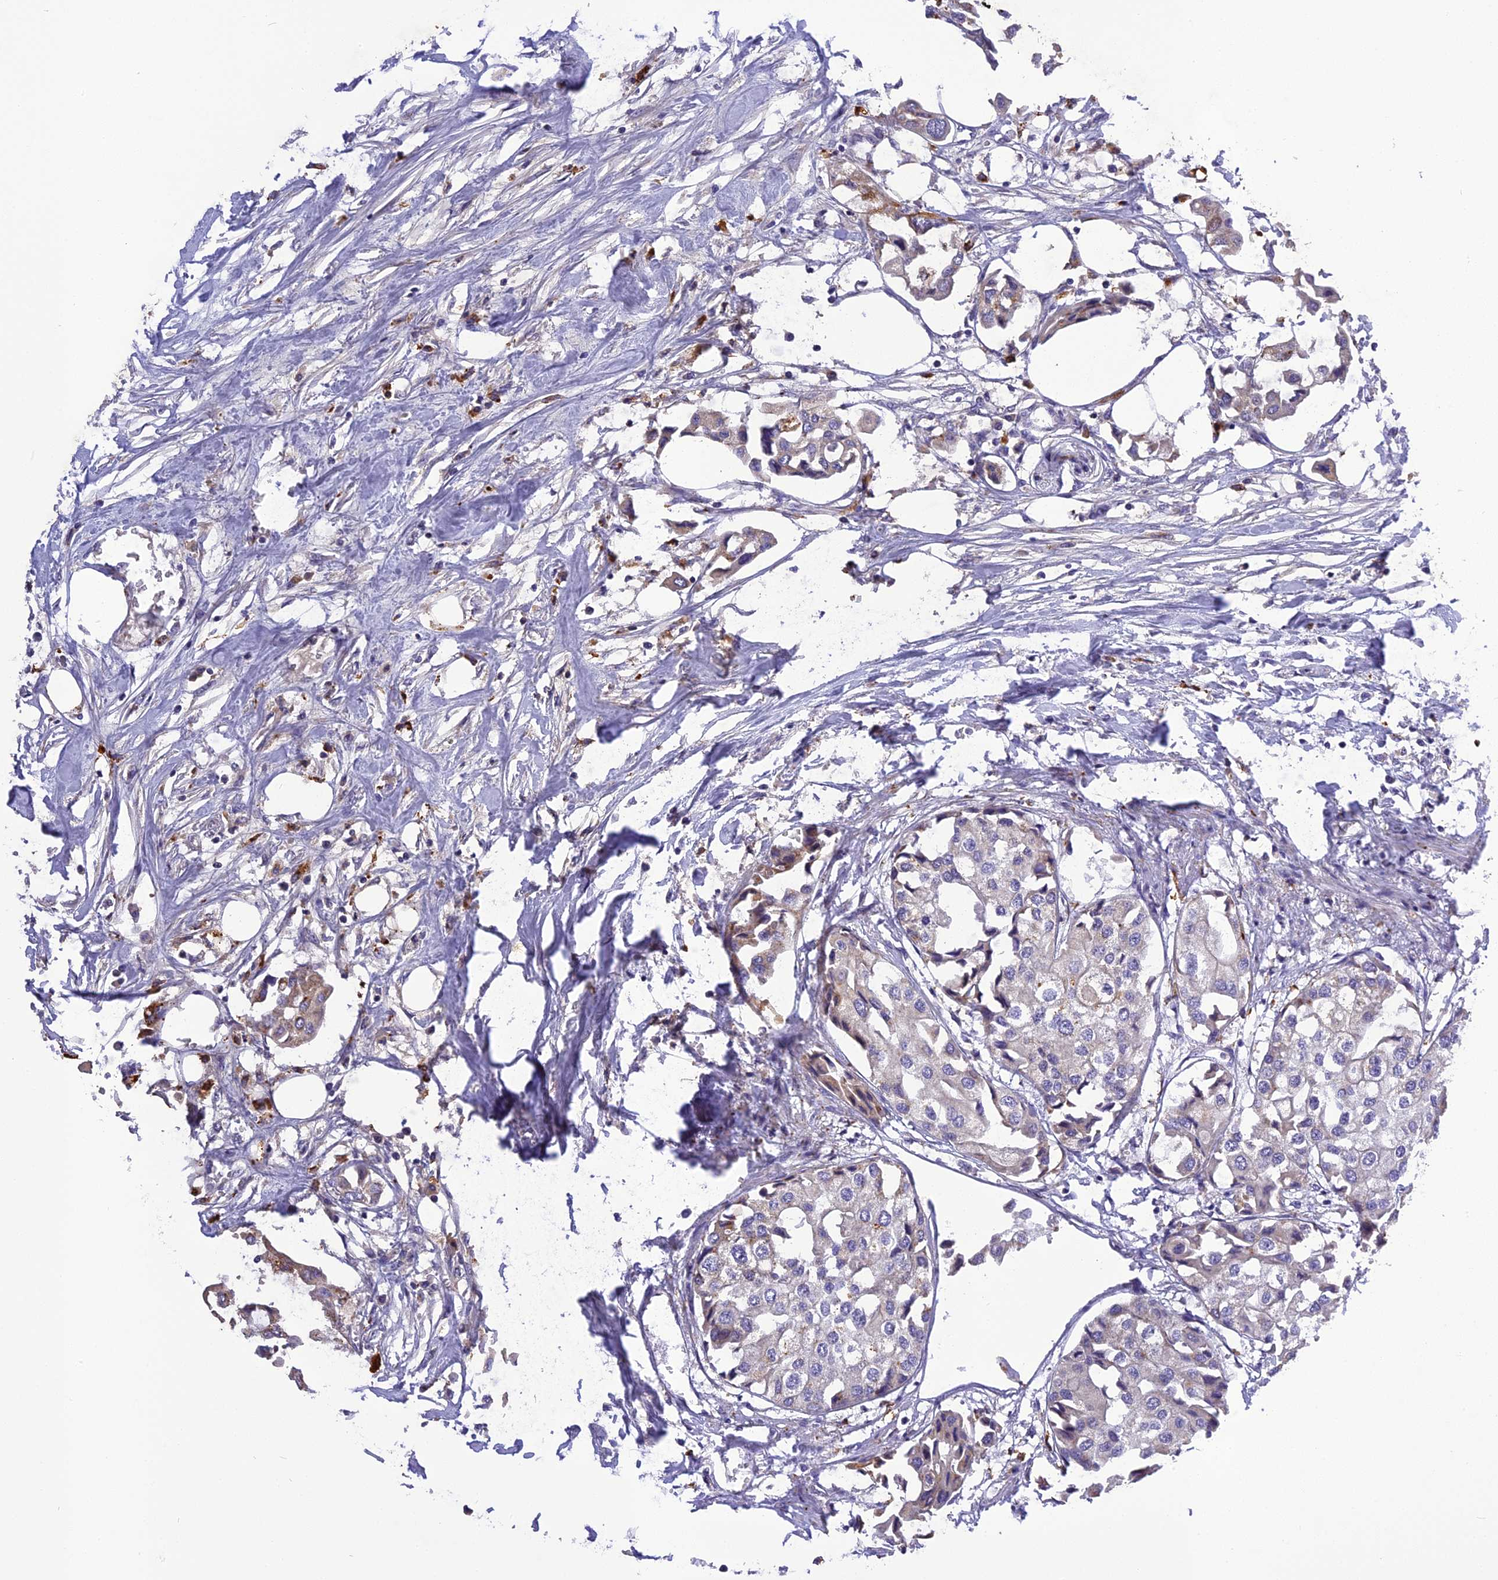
{"staining": {"intensity": "negative", "quantity": "none", "location": "none"}, "tissue": "urothelial cancer", "cell_type": "Tumor cells", "image_type": "cancer", "snomed": [{"axis": "morphology", "description": "Urothelial carcinoma, High grade"}, {"axis": "topography", "description": "Urinary bladder"}], "caption": "Protein analysis of urothelial cancer displays no significant positivity in tumor cells.", "gene": "FNIP2", "patient": {"sex": "male", "age": 64}}